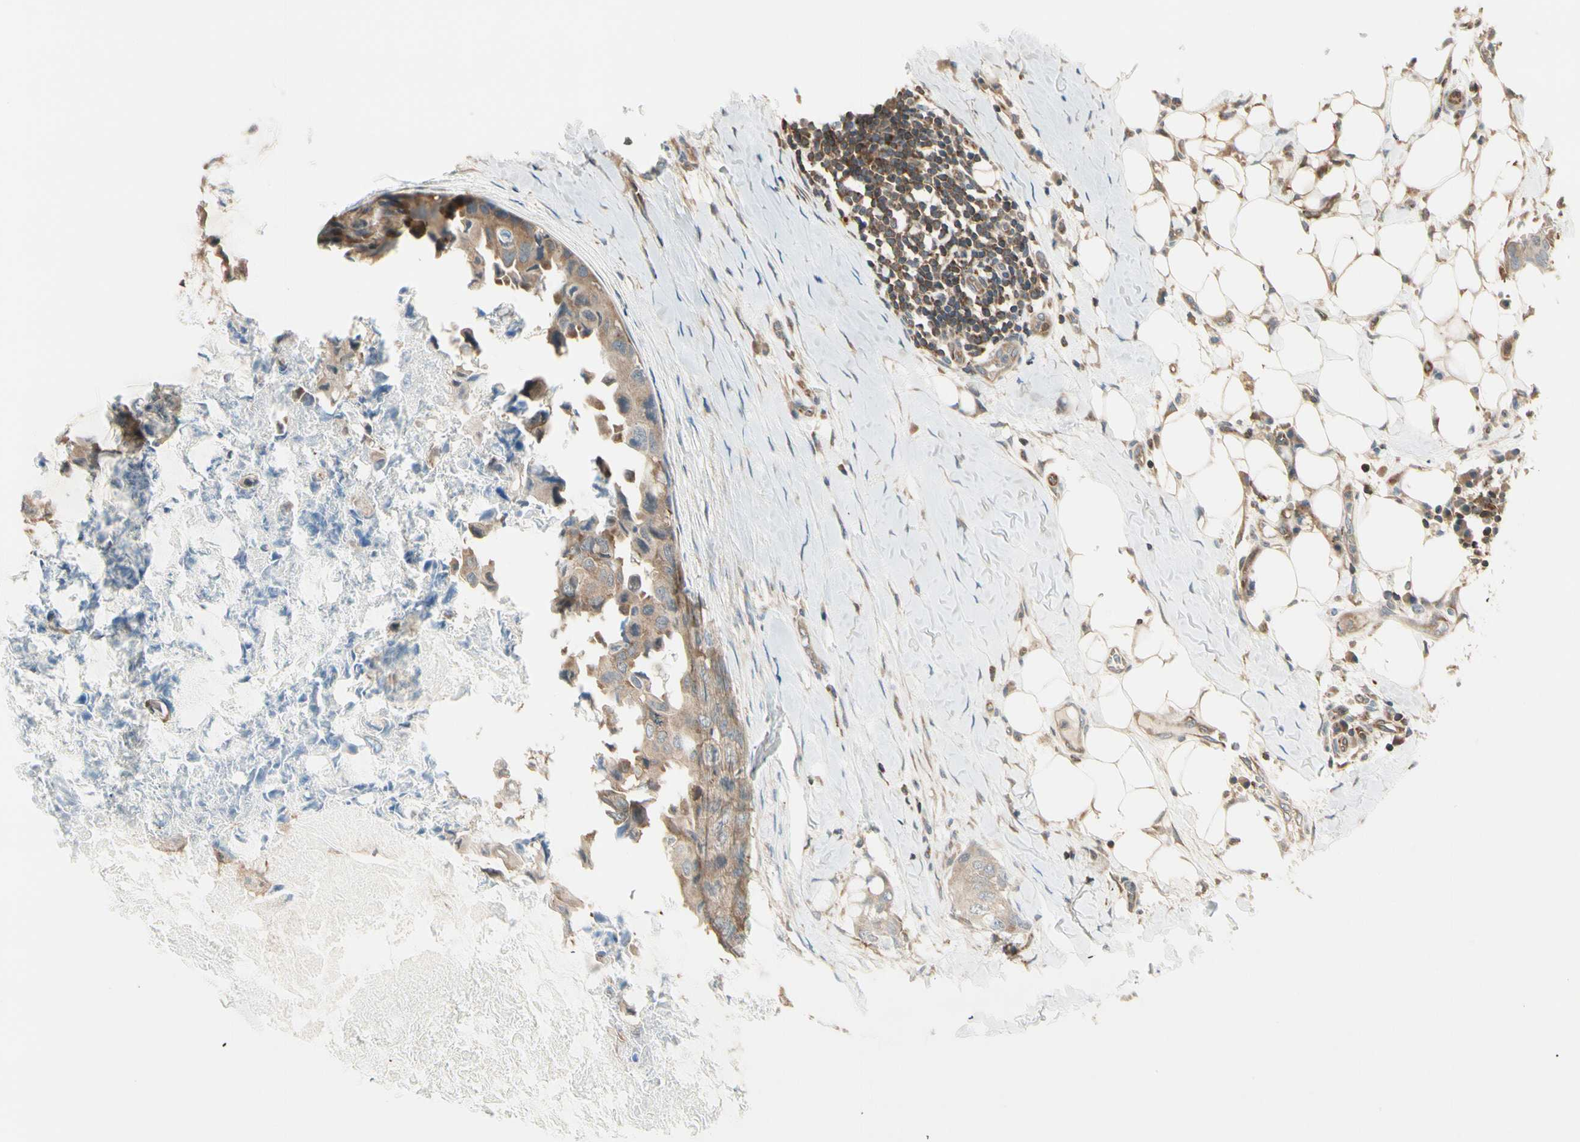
{"staining": {"intensity": "weak", "quantity": ">75%", "location": "cytoplasmic/membranous"}, "tissue": "breast cancer", "cell_type": "Tumor cells", "image_type": "cancer", "snomed": [{"axis": "morphology", "description": "Duct carcinoma"}, {"axis": "topography", "description": "Breast"}], "caption": "Protein expression analysis of infiltrating ductal carcinoma (breast) displays weak cytoplasmic/membranous positivity in about >75% of tumor cells. (IHC, brightfield microscopy, high magnification).", "gene": "OXSR1", "patient": {"sex": "female", "age": 40}}